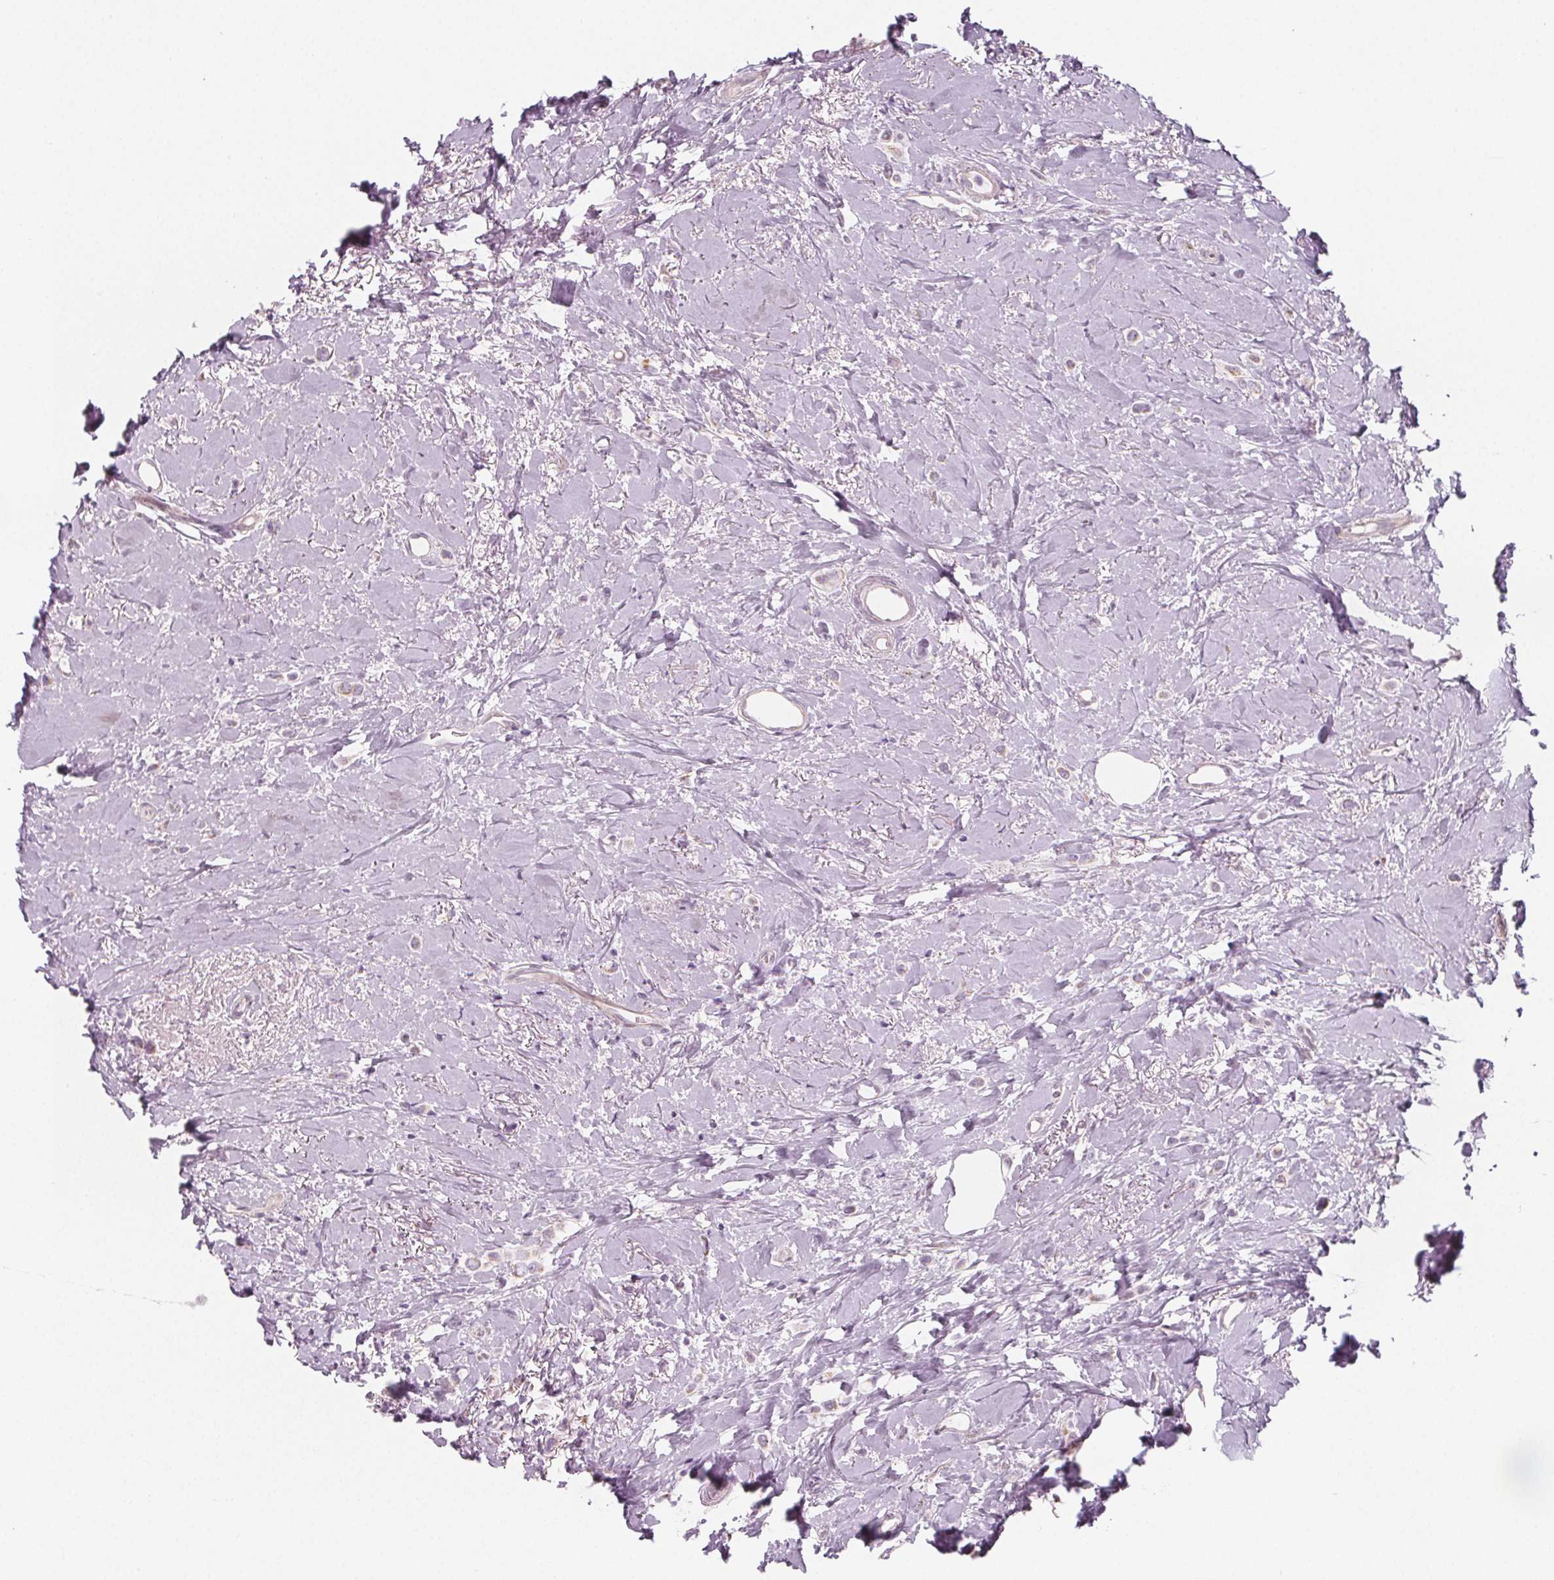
{"staining": {"intensity": "negative", "quantity": "none", "location": "none"}, "tissue": "breast cancer", "cell_type": "Tumor cells", "image_type": "cancer", "snomed": [{"axis": "morphology", "description": "Lobular carcinoma"}, {"axis": "topography", "description": "Breast"}], "caption": "IHC image of breast cancer (lobular carcinoma) stained for a protein (brown), which displays no staining in tumor cells.", "gene": "IL17C", "patient": {"sex": "female", "age": 66}}